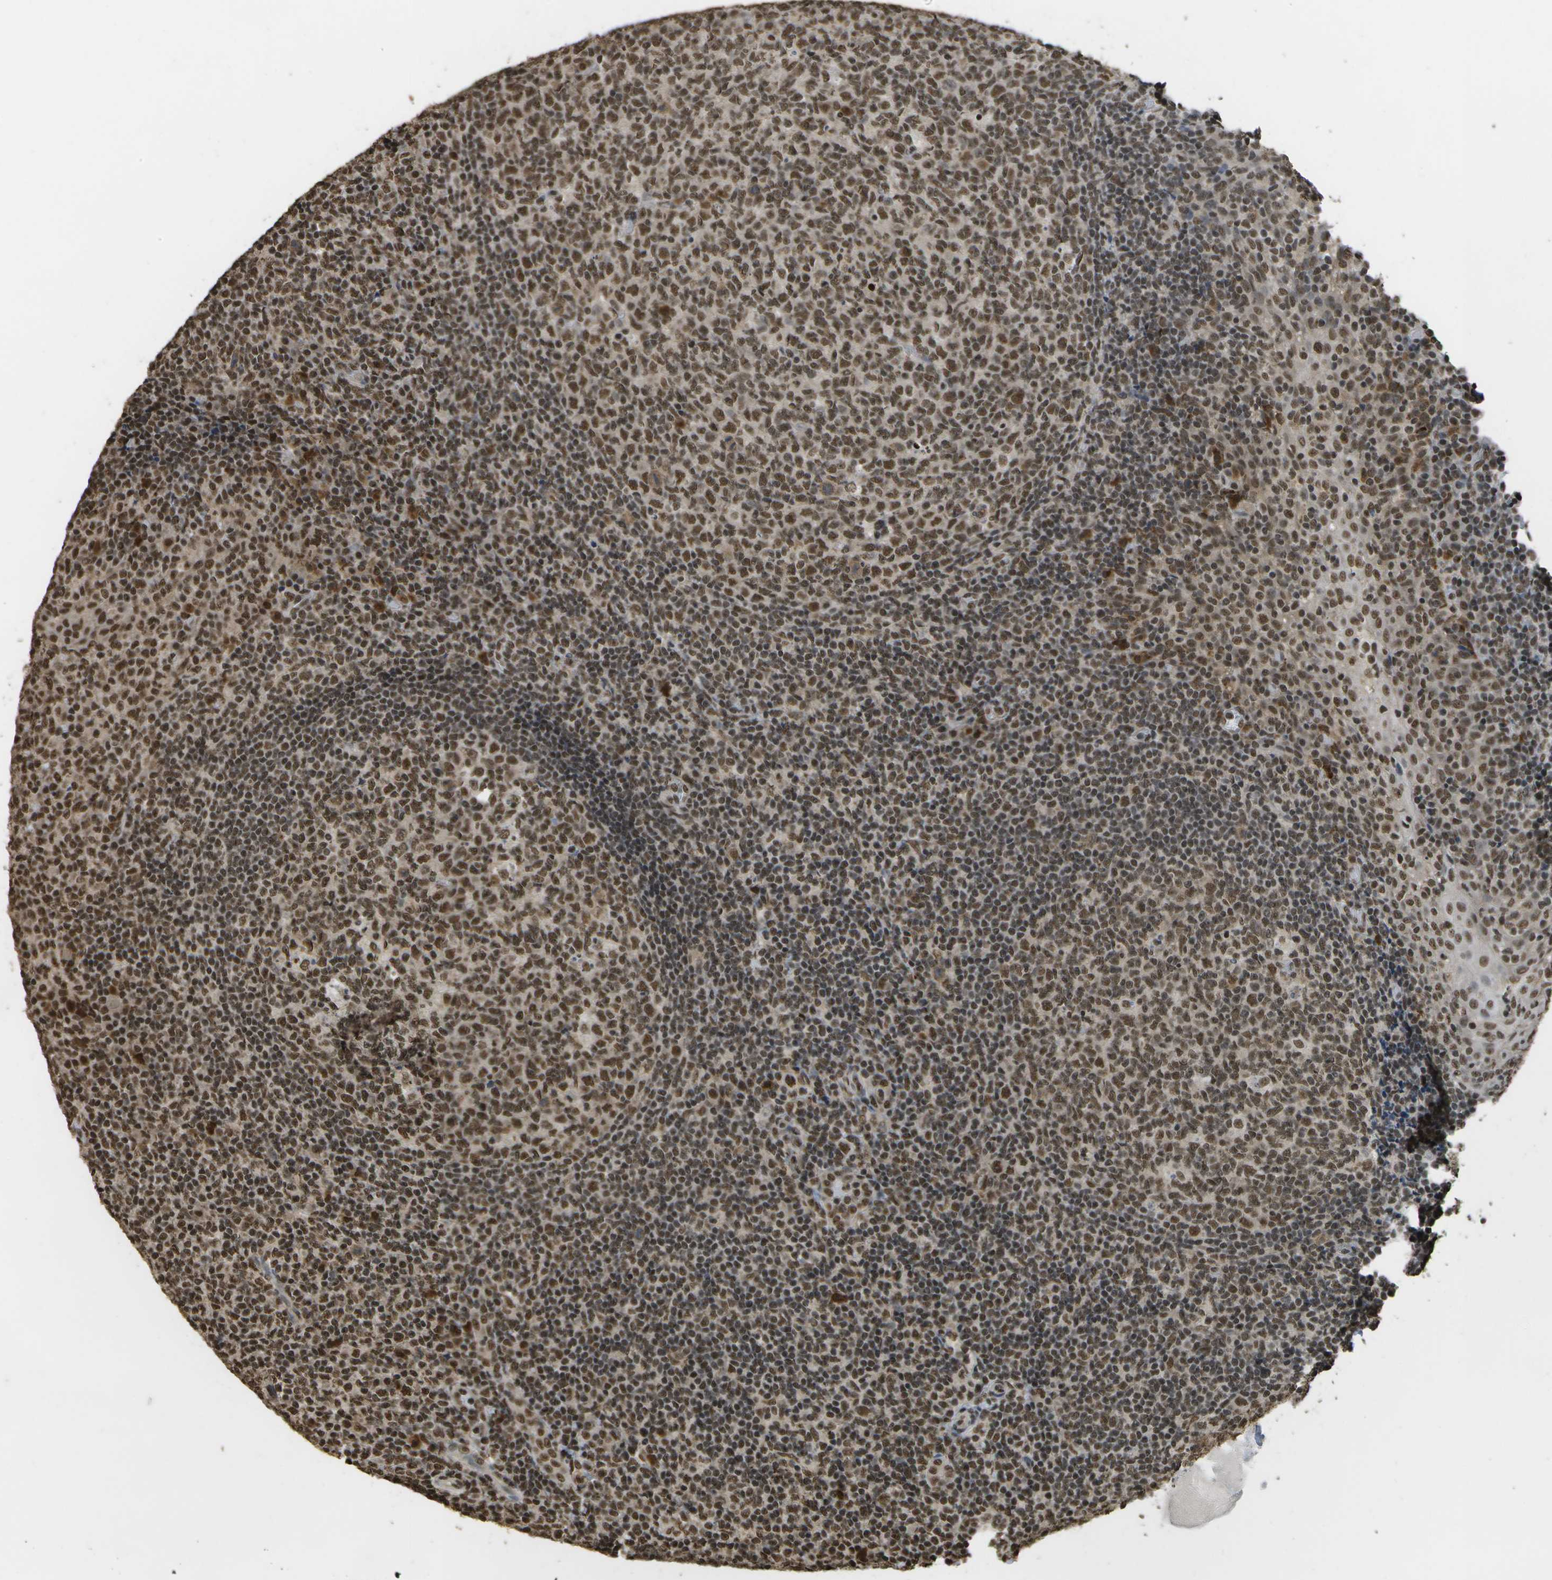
{"staining": {"intensity": "strong", "quantity": ">75%", "location": "nuclear"}, "tissue": "tonsil", "cell_type": "Germinal center cells", "image_type": "normal", "snomed": [{"axis": "morphology", "description": "Normal tissue, NOS"}, {"axis": "topography", "description": "Tonsil"}], "caption": "This image shows immunohistochemistry (IHC) staining of benign human tonsil, with high strong nuclear expression in about >75% of germinal center cells.", "gene": "SPEN", "patient": {"sex": "female", "age": 19}}